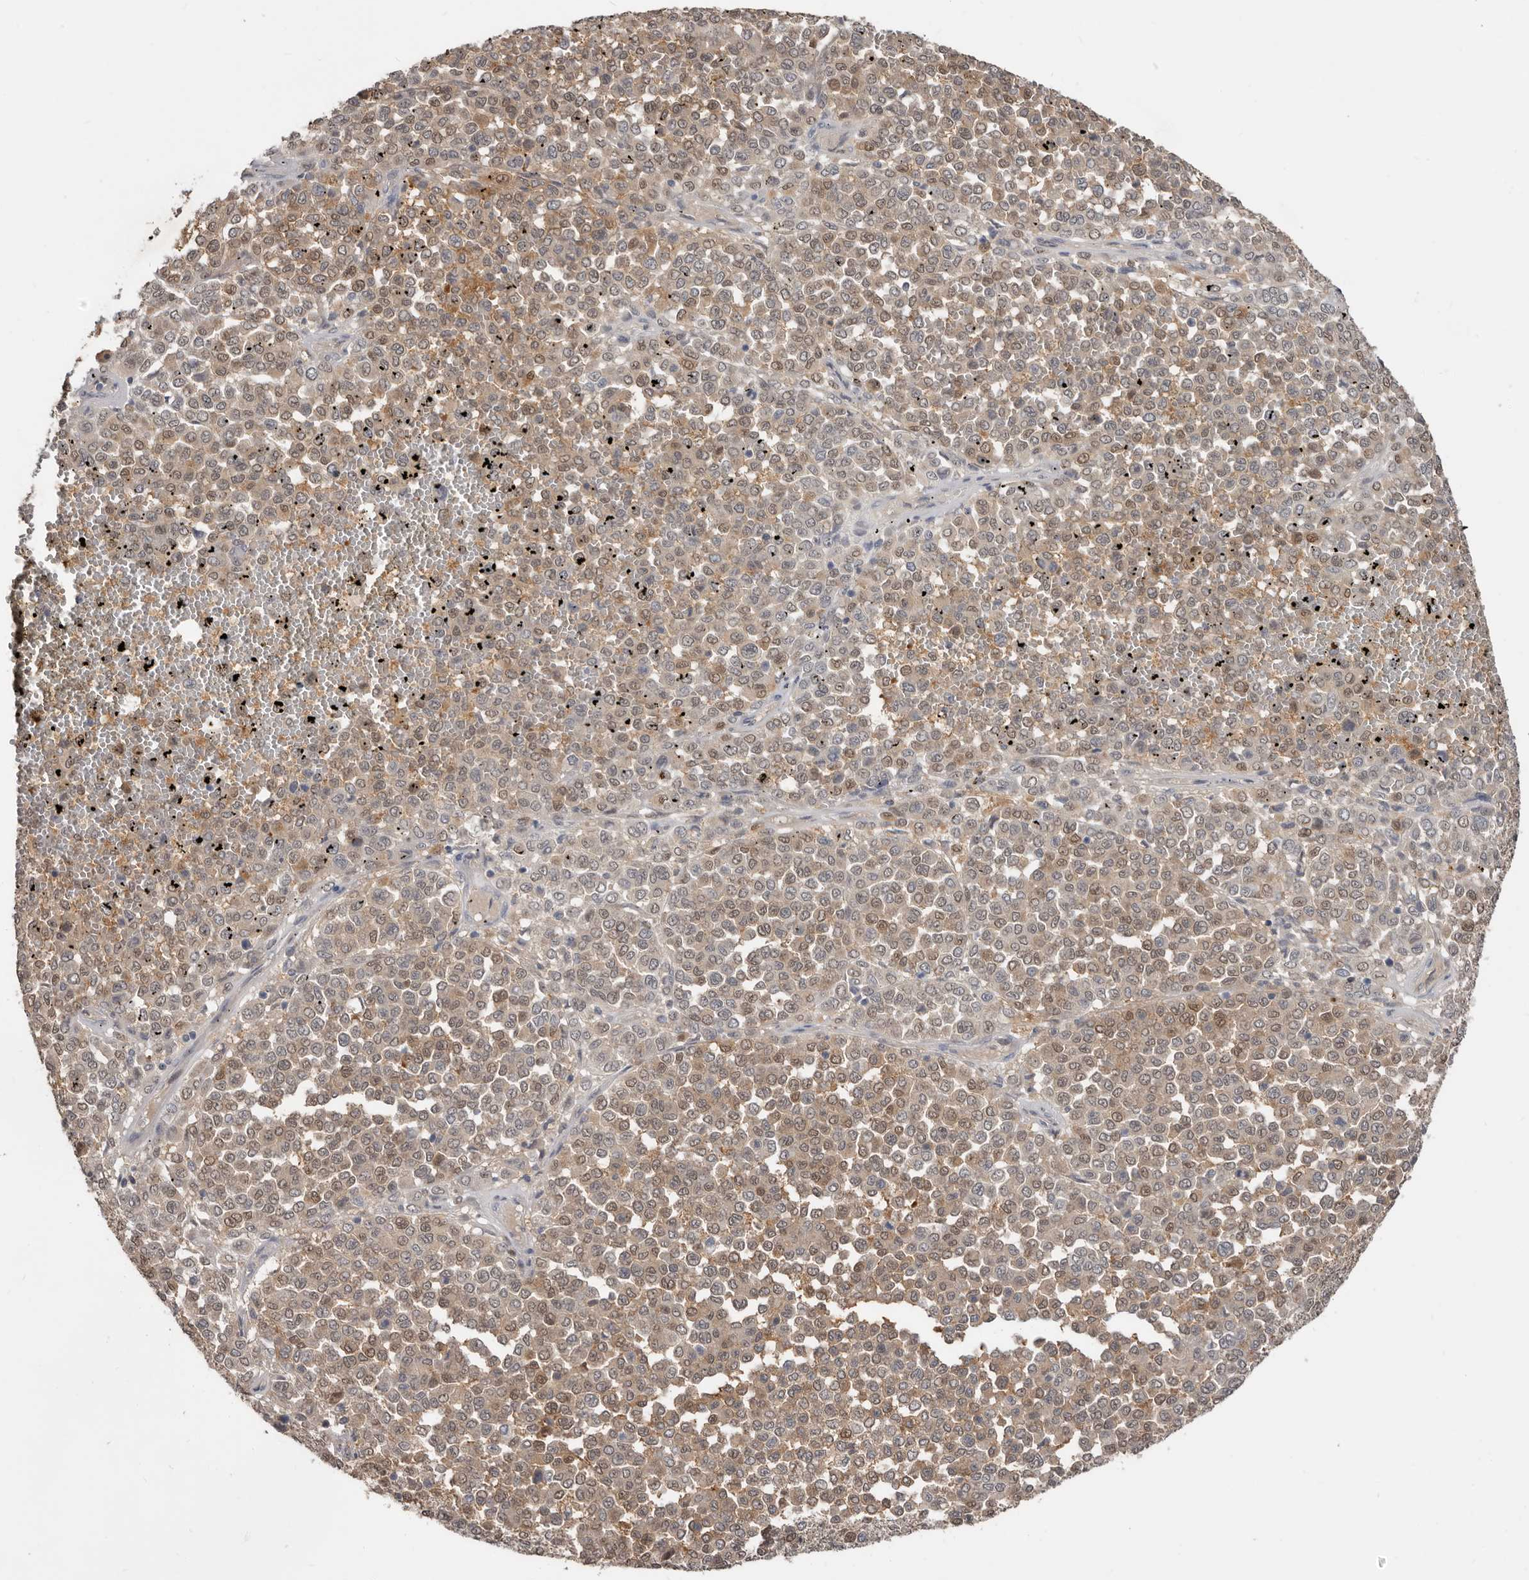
{"staining": {"intensity": "moderate", "quantity": ">75%", "location": "cytoplasmic/membranous,nuclear"}, "tissue": "melanoma", "cell_type": "Tumor cells", "image_type": "cancer", "snomed": [{"axis": "morphology", "description": "Malignant melanoma, Metastatic site"}, {"axis": "topography", "description": "Pancreas"}], "caption": "Immunohistochemical staining of human melanoma exhibits medium levels of moderate cytoplasmic/membranous and nuclear protein expression in approximately >75% of tumor cells. (DAB IHC, brown staining for protein, blue staining for nuclei).", "gene": "RBKS", "patient": {"sex": "female", "age": 30}}